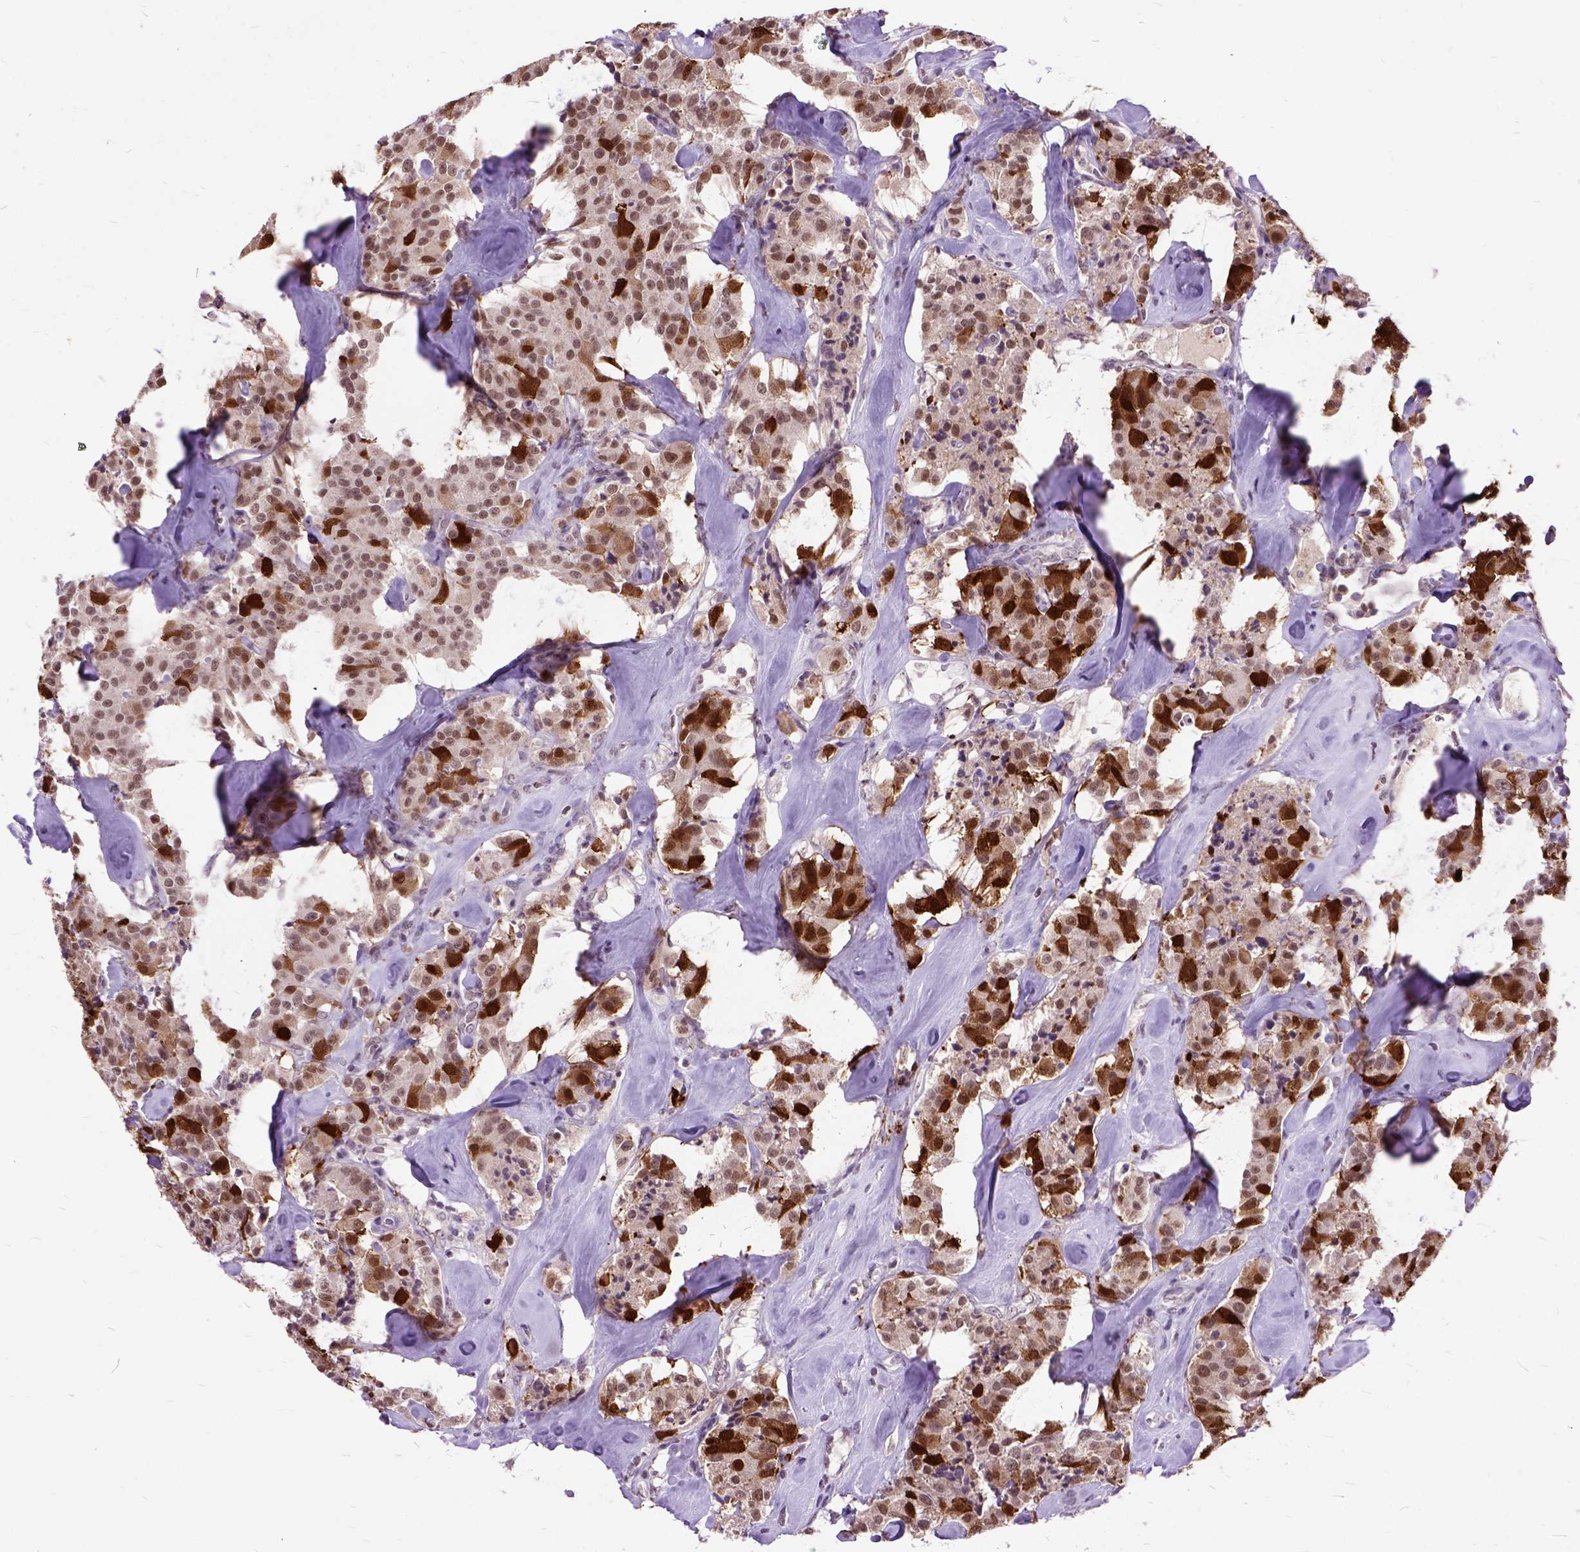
{"staining": {"intensity": "moderate", "quantity": ">75%", "location": "cytoplasmic/membranous,nuclear"}, "tissue": "carcinoid", "cell_type": "Tumor cells", "image_type": "cancer", "snomed": [{"axis": "morphology", "description": "Carcinoid, malignant, NOS"}, {"axis": "topography", "description": "Pancreas"}], "caption": "Malignant carcinoid stained with DAB (3,3'-diaminobenzidine) IHC reveals medium levels of moderate cytoplasmic/membranous and nuclear positivity in approximately >75% of tumor cells.", "gene": "ORC5", "patient": {"sex": "male", "age": 41}}